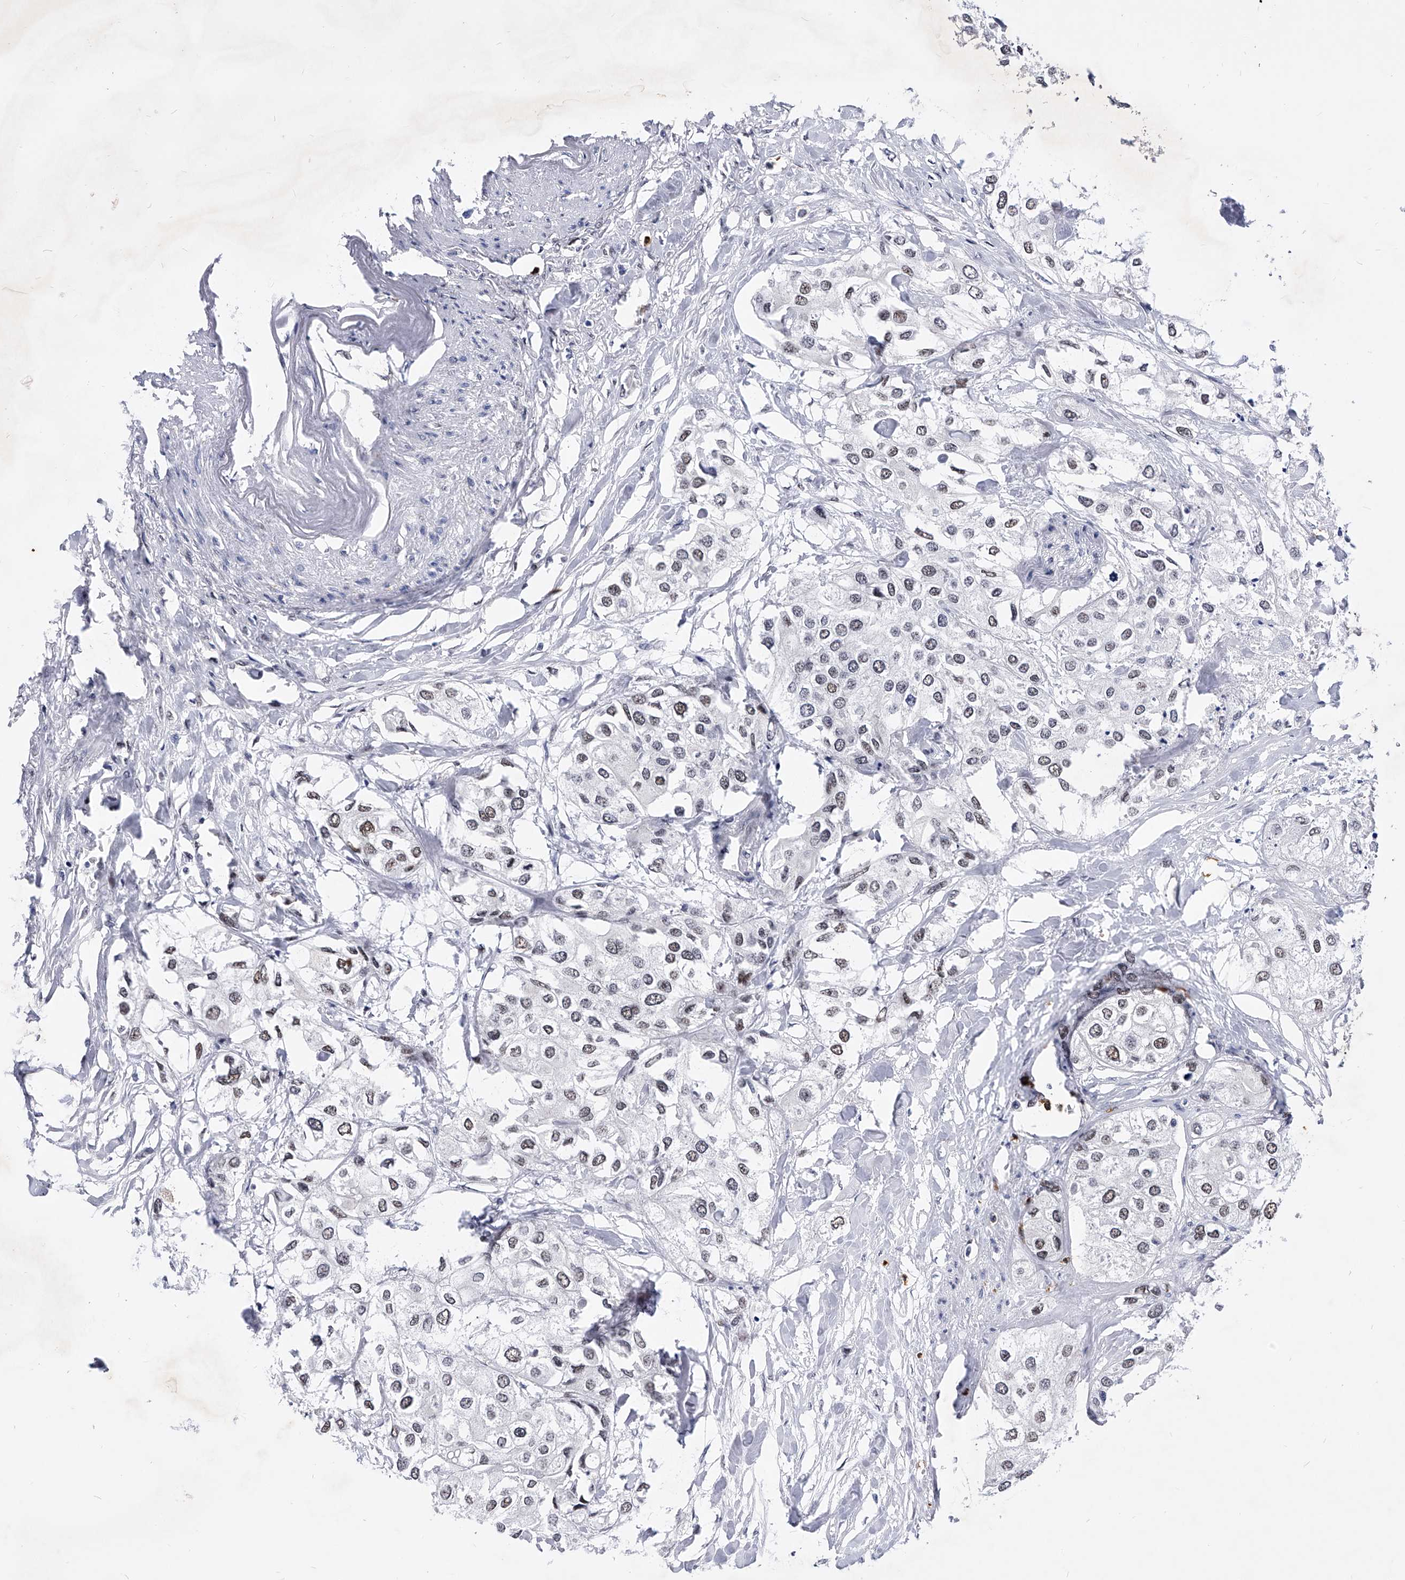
{"staining": {"intensity": "weak", "quantity": "25%-75%", "location": "nuclear"}, "tissue": "urothelial cancer", "cell_type": "Tumor cells", "image_type": "cancer", "snomed": [{"axis": "morphology", "description": "Urothelial carcinoma, High grade"}, {"axis": "topography", "description": "Urinary bladder"}], "caption": "A micrograph of human urothelial carcinoma (high-grade) stained for a protein exhibits weak nuclear brown staining in tumor cells.", "gene": "TESK2", "patient": {"sex": "male", "age": 64}}